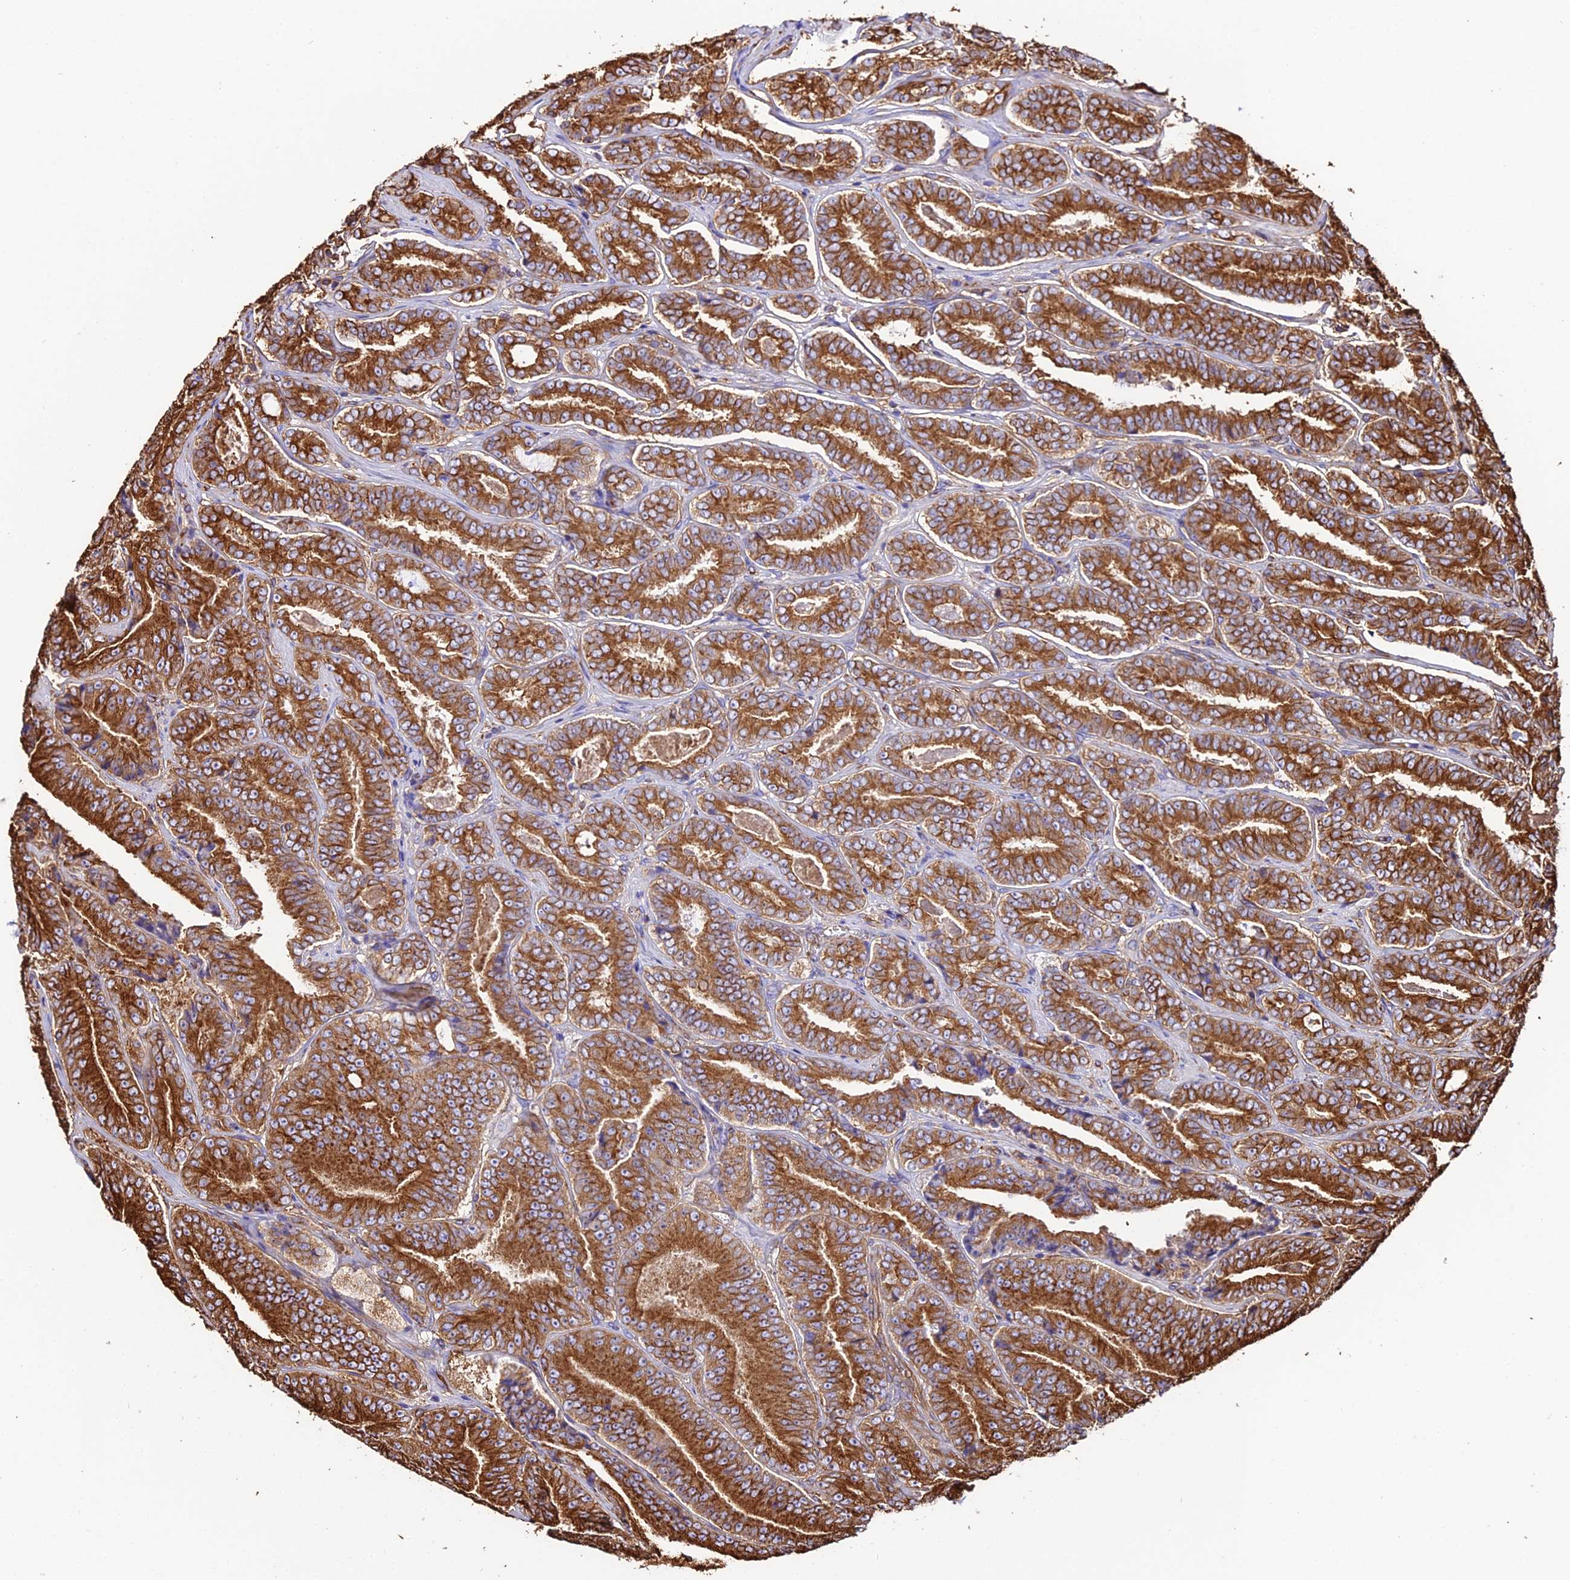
{"staining": {"intensity": "strong", "quantity": ">75%", "location": "cytoplasmic/membranous"}, "tissue": "prostate cancer", "cell_type": "Tumor cells", "image_type": "cancer", "snomed": [{"axis": "morphology", "description": "Adenocarcinoma, High grade"}, {"axis": "topography", "description": "Prostate"}], "caption": "About >75% of tumor cells in human prostate cancer (adenocarcinoma (high-grade)) display strong cytoplasmic/membranous protein staining as visualized by brown immunohistochemical staining.", "gene": "TUBA3D", "patient": {"sex": "male", "age": 72}}